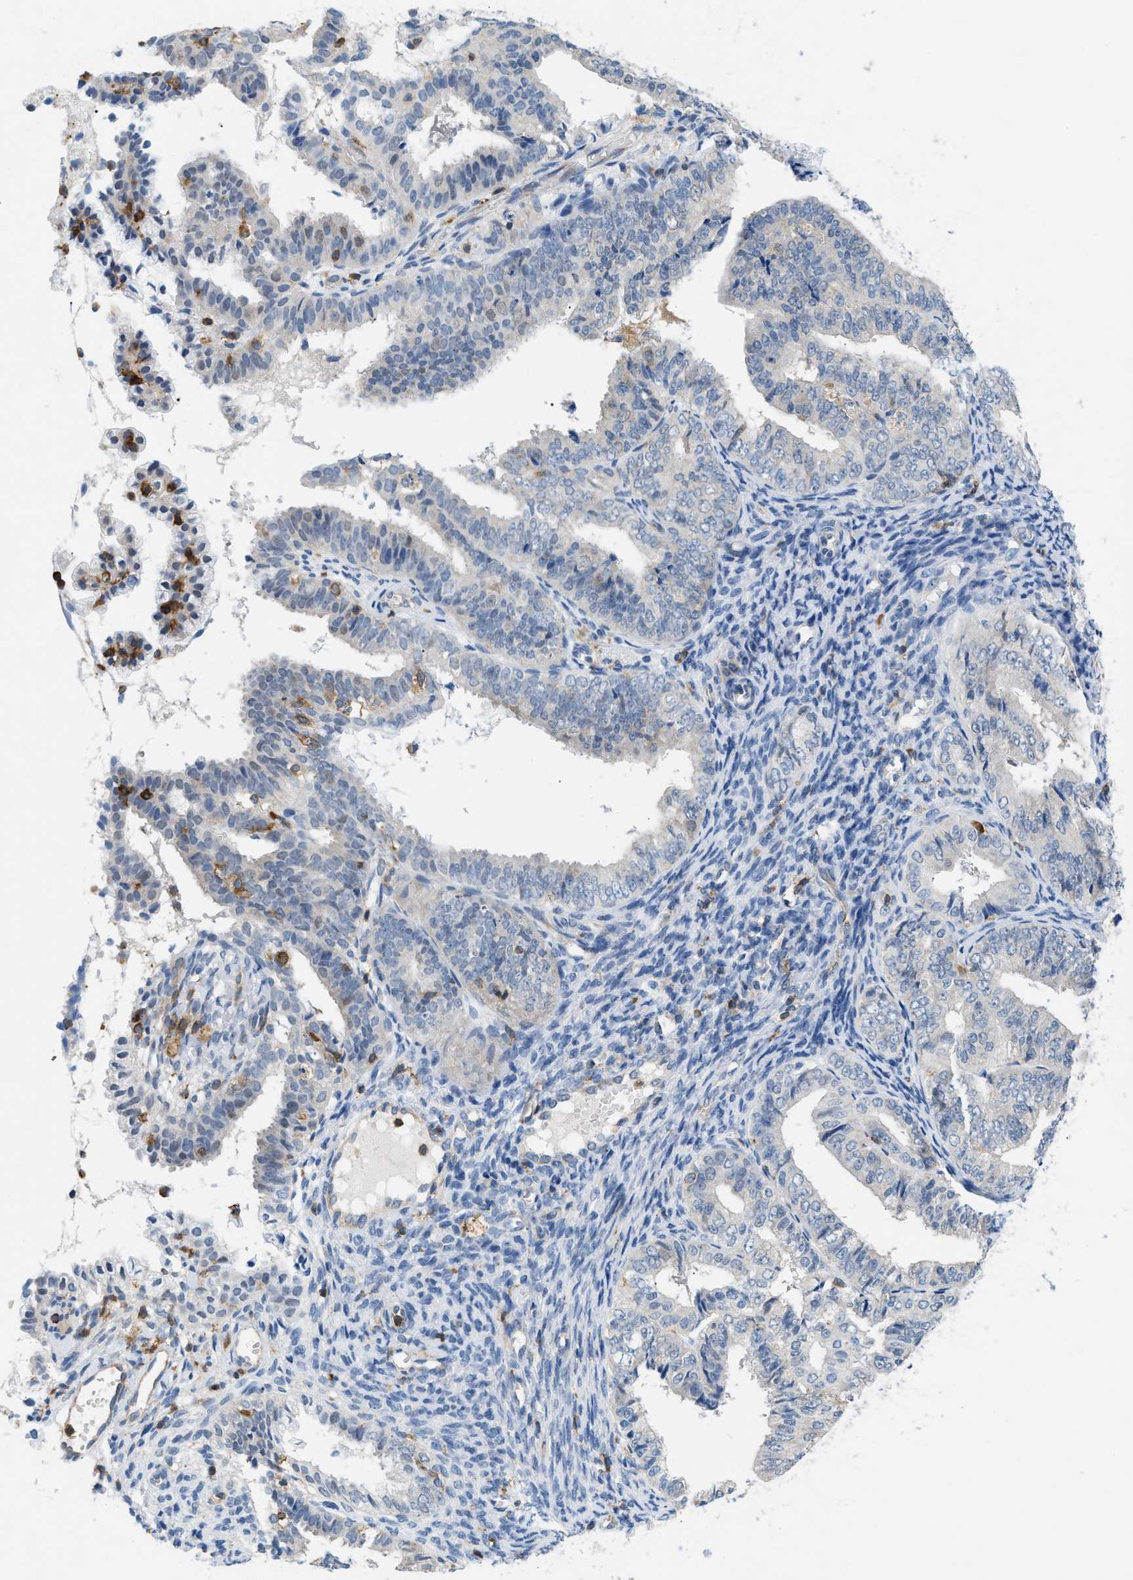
{"staining": {"intensity": "negative", "quantity": "none", "location": "none"}, "tissue": "endometrial cancer", "cell_type": "Tumor cells", "image_type": "cancer", "snomed": [{"axis": "morphology", "description": "Adenocarcinoma, NOS"}, {"axis": "topography", "description": "Endometrium"}], "caption": "Endometrial adenocarcinoma was stained to show a protein in brown. There is no significant staining in tumor cells. Brightfield microscopy of immunohistochemistry (IHC) stained with DAB (3,3'-diaminobenzidine) (brown) and hematoxylin (blue), captured at high magnification.", "gene": "INPP5D", "patient": {"sex": "female", "age": 63}}